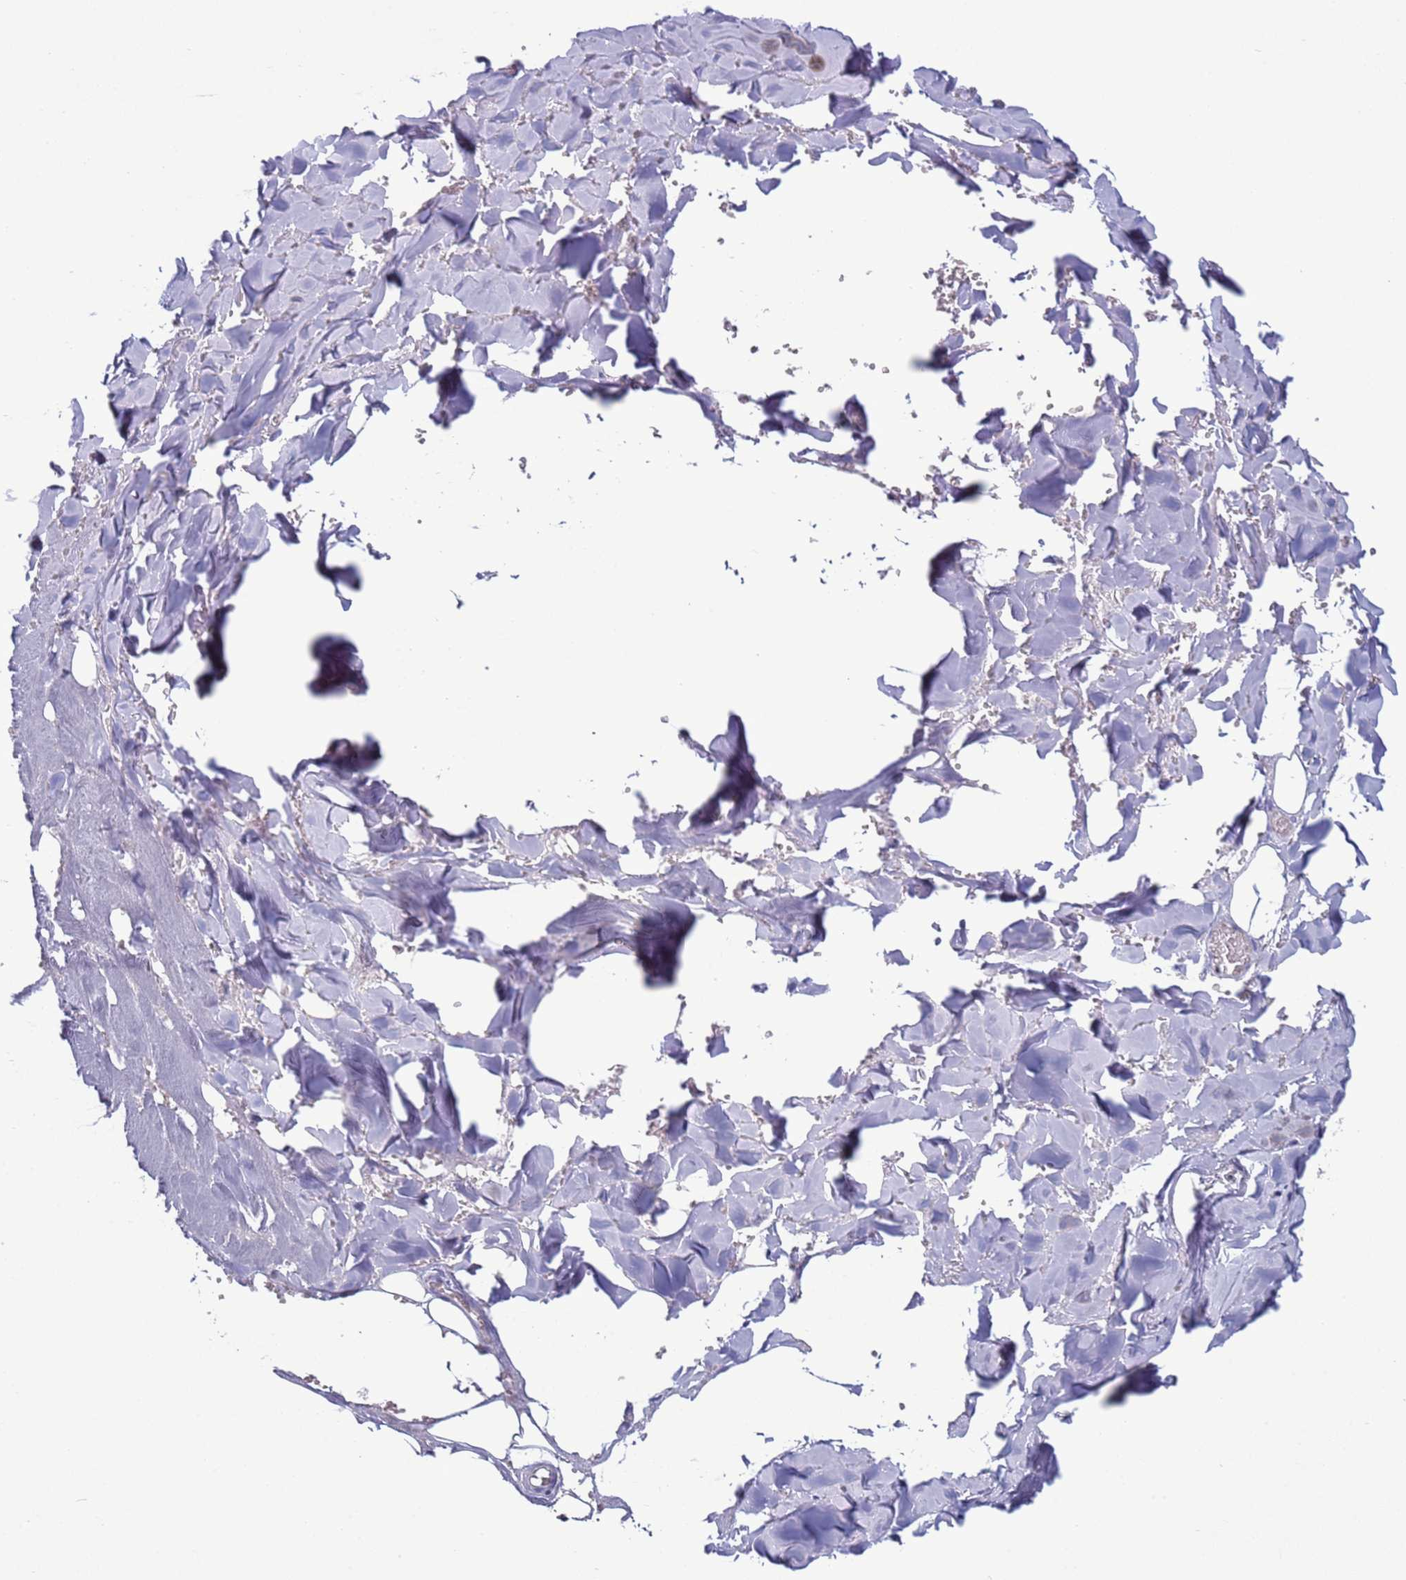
{"staining": {"intensity": "negative", "quantity": "none", "location": "none"}, "tissue": "adipose tissue", "cell_type": "Adipocytes", "image_type": "normal", "snomed": [{"axis": "morphology", "description": "Normal tissue, NOS"}, {"axis": "topography", "description": "Salivary gland"}, {"axis": "topography", "description": "Peripheral nerve tissue"}], "caption": "Adipocytes show no significant protein staining in normal adipose tissue. (DAB IHC visualized using brightfield microscopy, high magnification).", "gene": "CST1", "patient": {"sex": "male", "age": 38}}